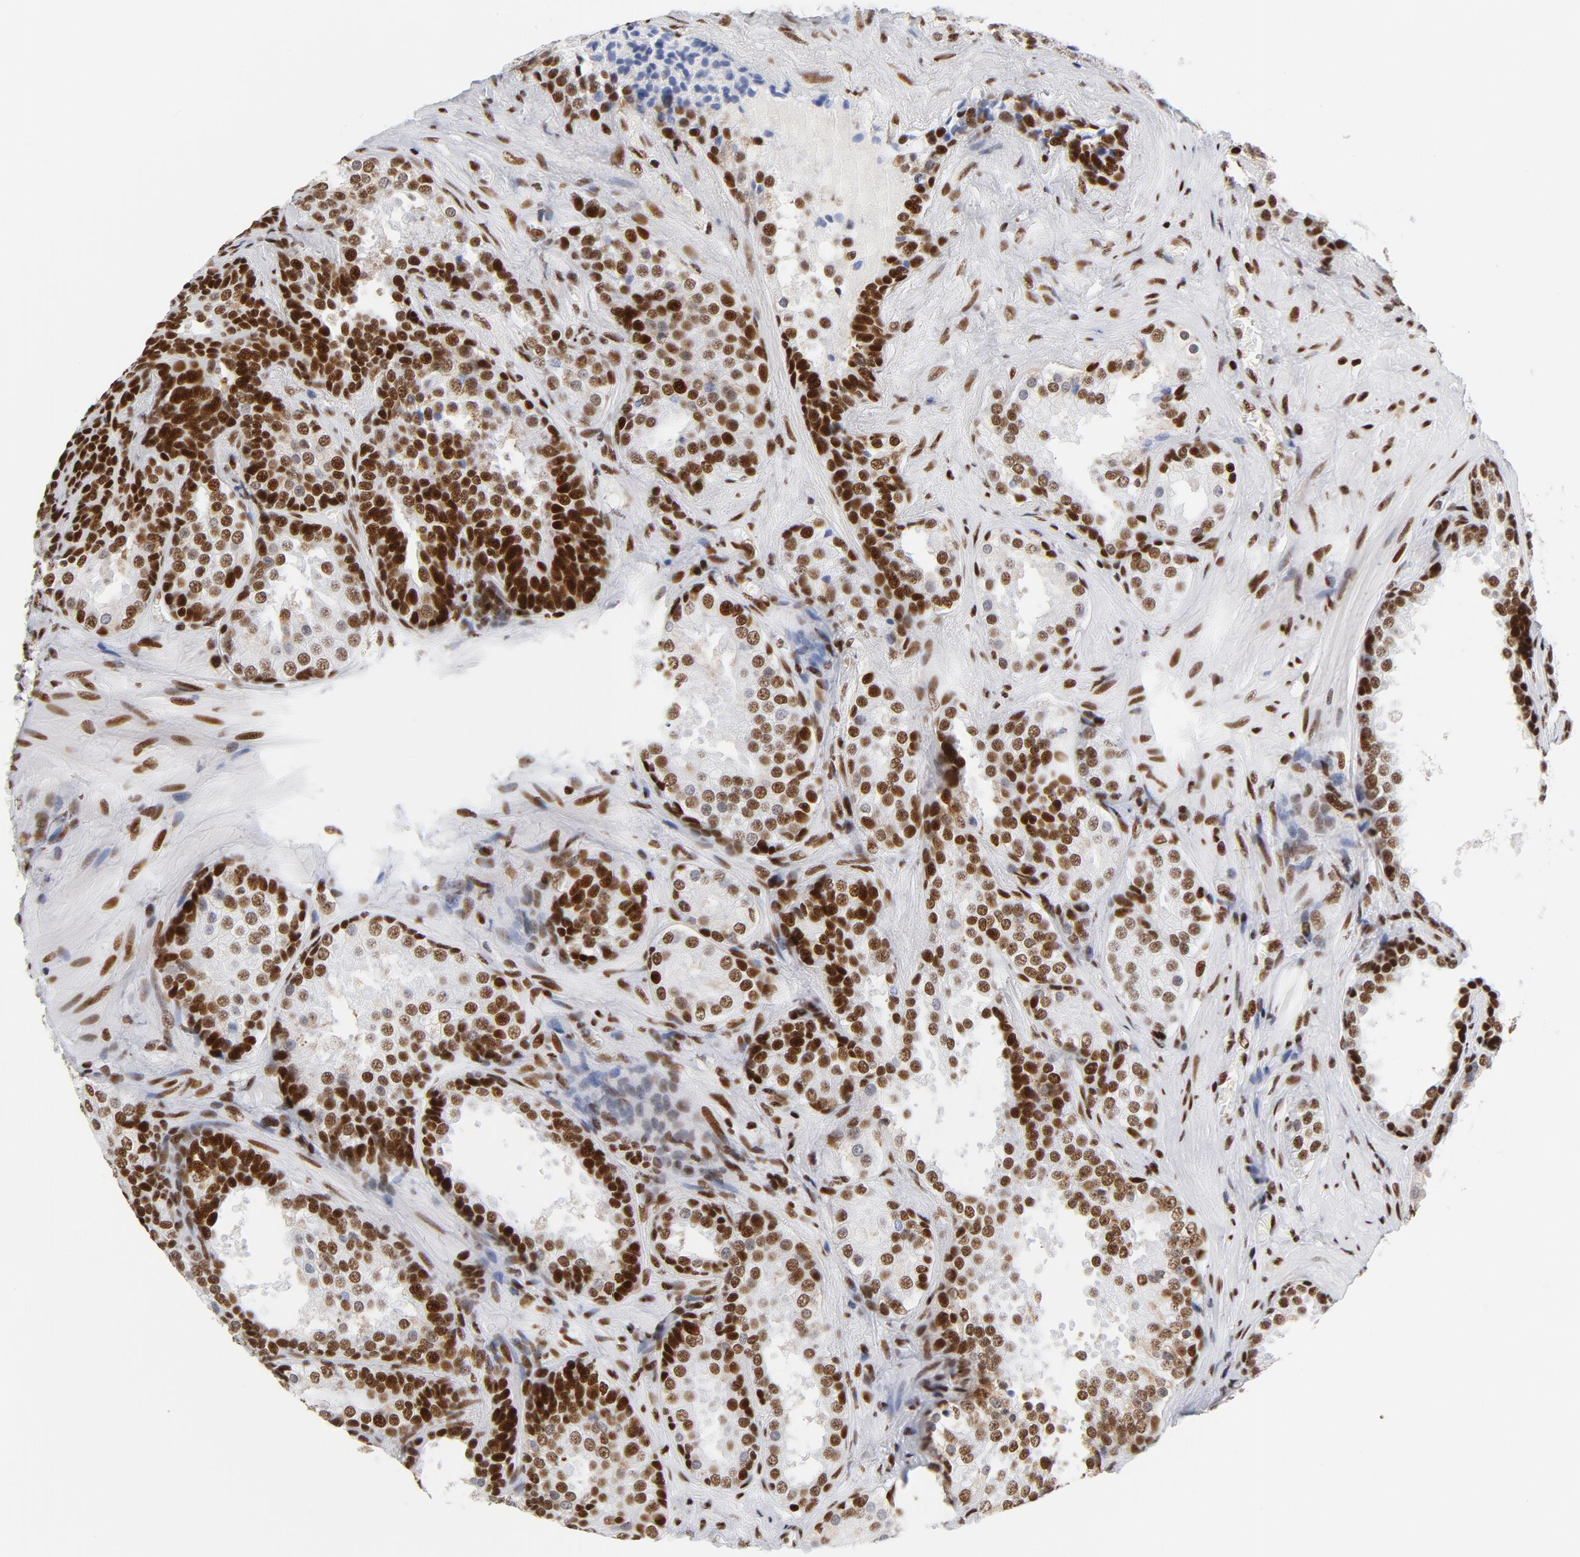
{"staining": {"intensity": "strong", "quantity": ">75%", "location": "nuclear"}, "tissue": "prostate cancer", "cell_type": "Tumor cells", "image_type": "cancer", "snomed": [{"axis": "morphology", "description": "Adenocarcinoma, High grade"}, {"axis": "topography", "description": "Prostate"}], "caption": "Human prostate high-grade adenocarcinoma stained with a brown dye reveals strong nuclear positive expression in about >75% of tumor cells.", "gene": "XRCC5", "patient": {"sex": "male", "age": 70}}